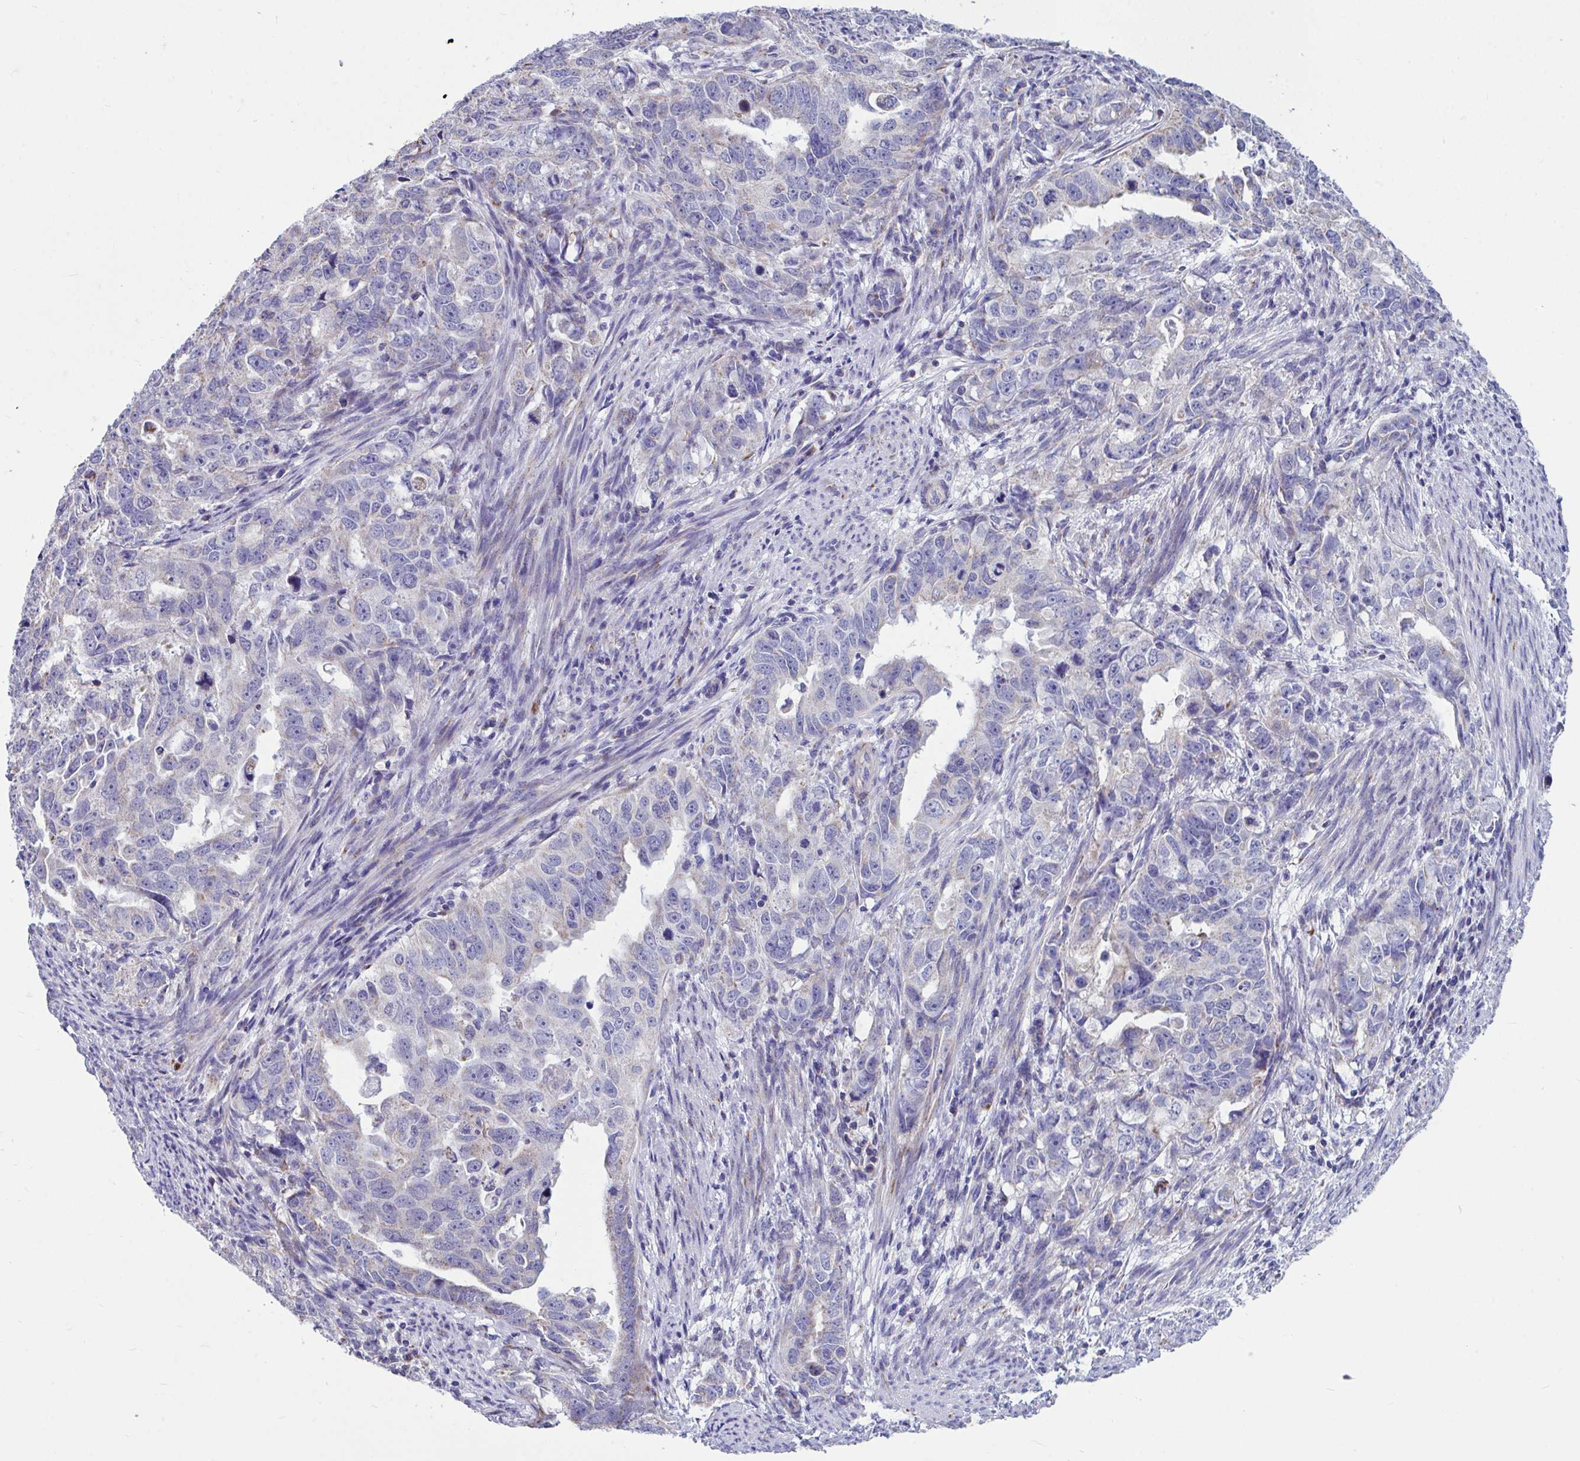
{"staining": {"intensity": "weak", "quantity": "<25%", "location": "cytoplasmic/membranous"}, "tissue": "endometrial cancer", "cell_type": "Tumor cells", "image_type": "cancer", "snomed": [{"axis": "morphology", "description": "Adenocarcinoma, NOS"}, {"axis": "topography", "description": "Endometrium"}], "caption": "DAB (3,3'-diaminobenzidine) immunohistochemical staining of endometrial cancer (adenocarcinoma) shows no significant staining in tumor cells.", "gene": "OR13A1", "patient": {"sex": "female", "age": 65}}